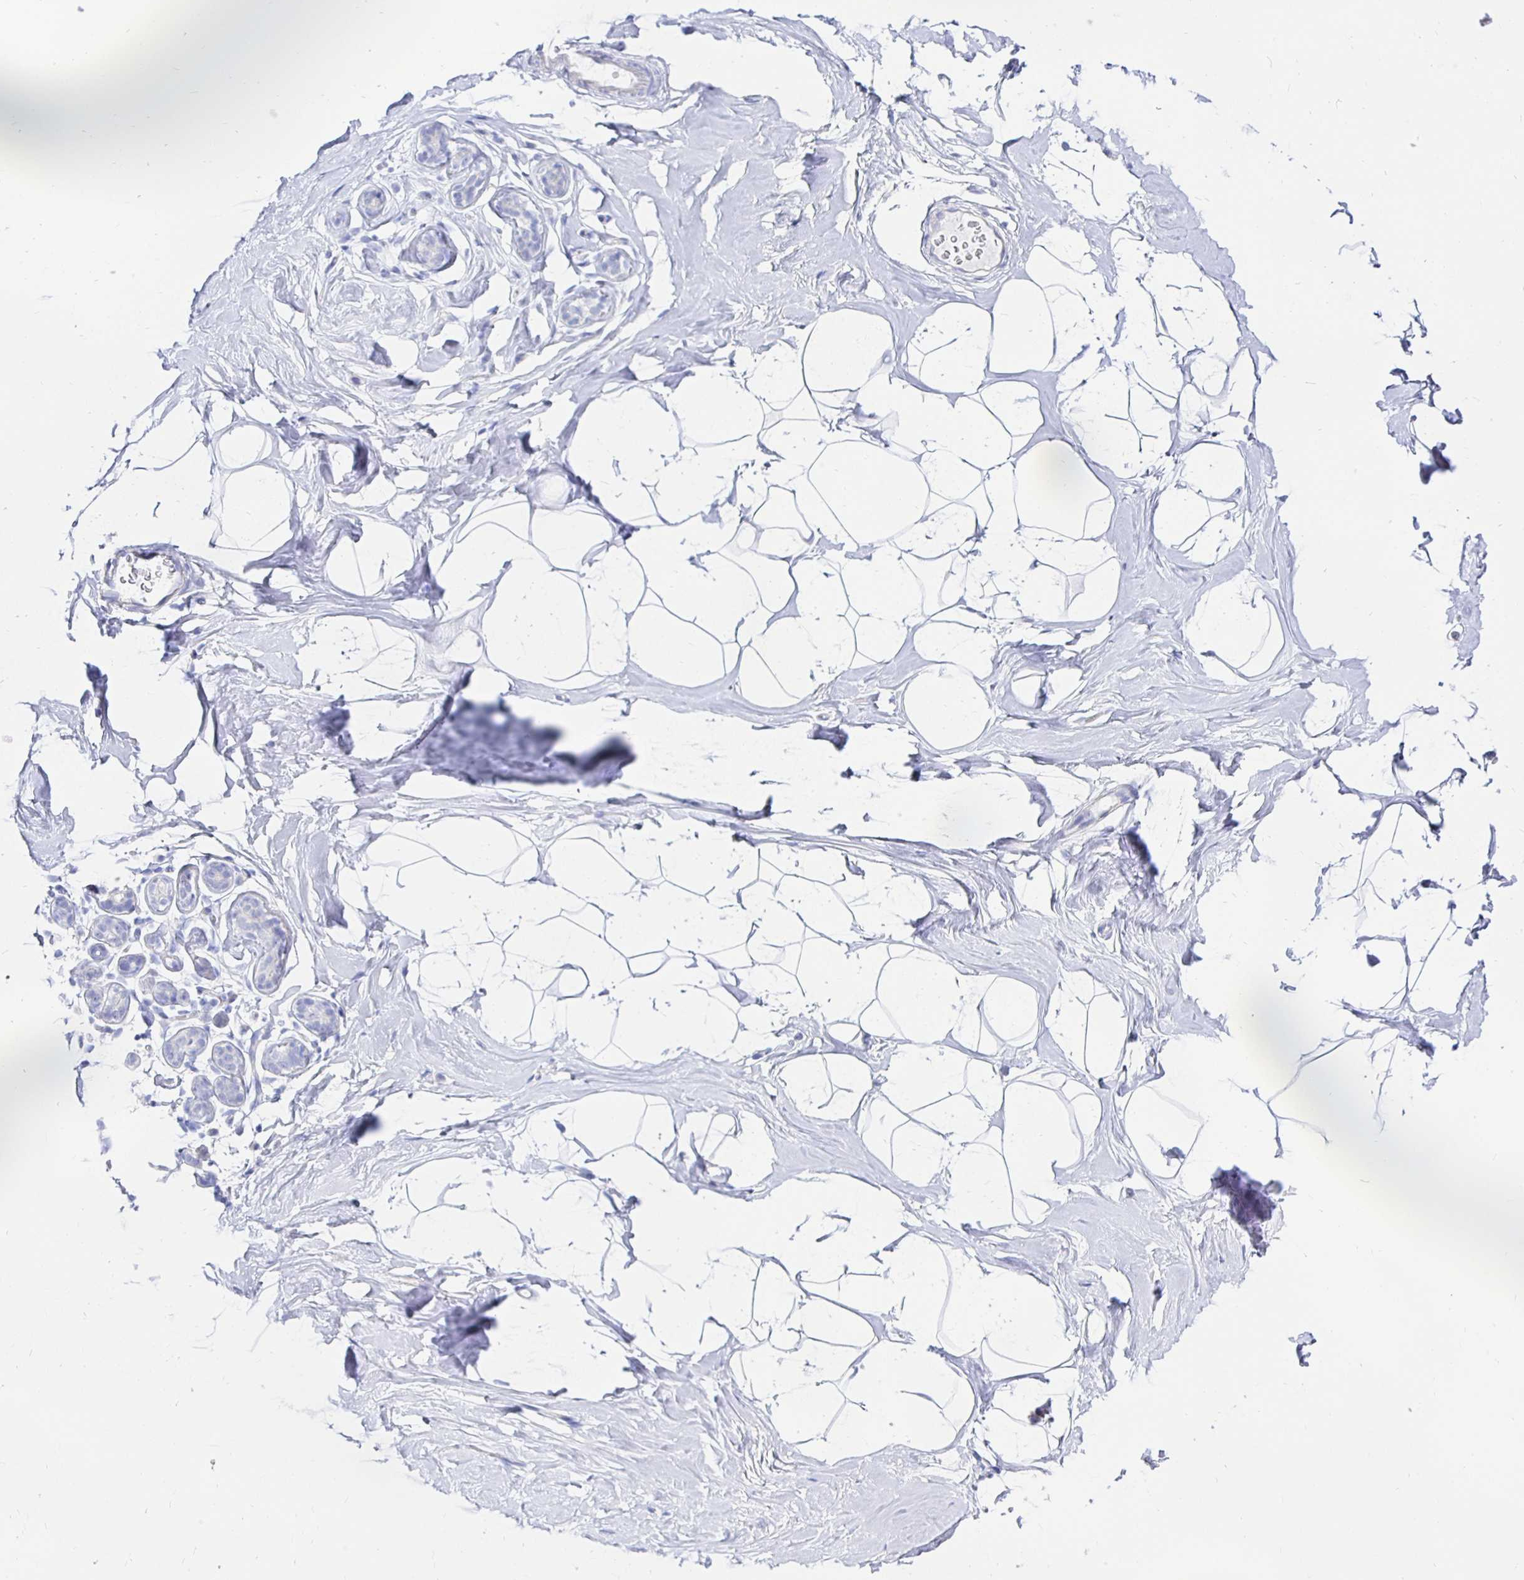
{"staining": {"intensity": "negative", "quantity": "none", "location": "none"}, "tissue": "breast", "cell_type": "Adipocytes", "image_type": "normal", "snomed": [{"axis": "morphology", "description": "Normal tissue, NOS"}, {"axis": "topography", "description": "Breast"}], "caption": "This is an IHC photomicrograph of normal breast. There is no positivity in adipocytes.", "gene": "UMOD", "patient": {"sex": "female", "age": 32}}